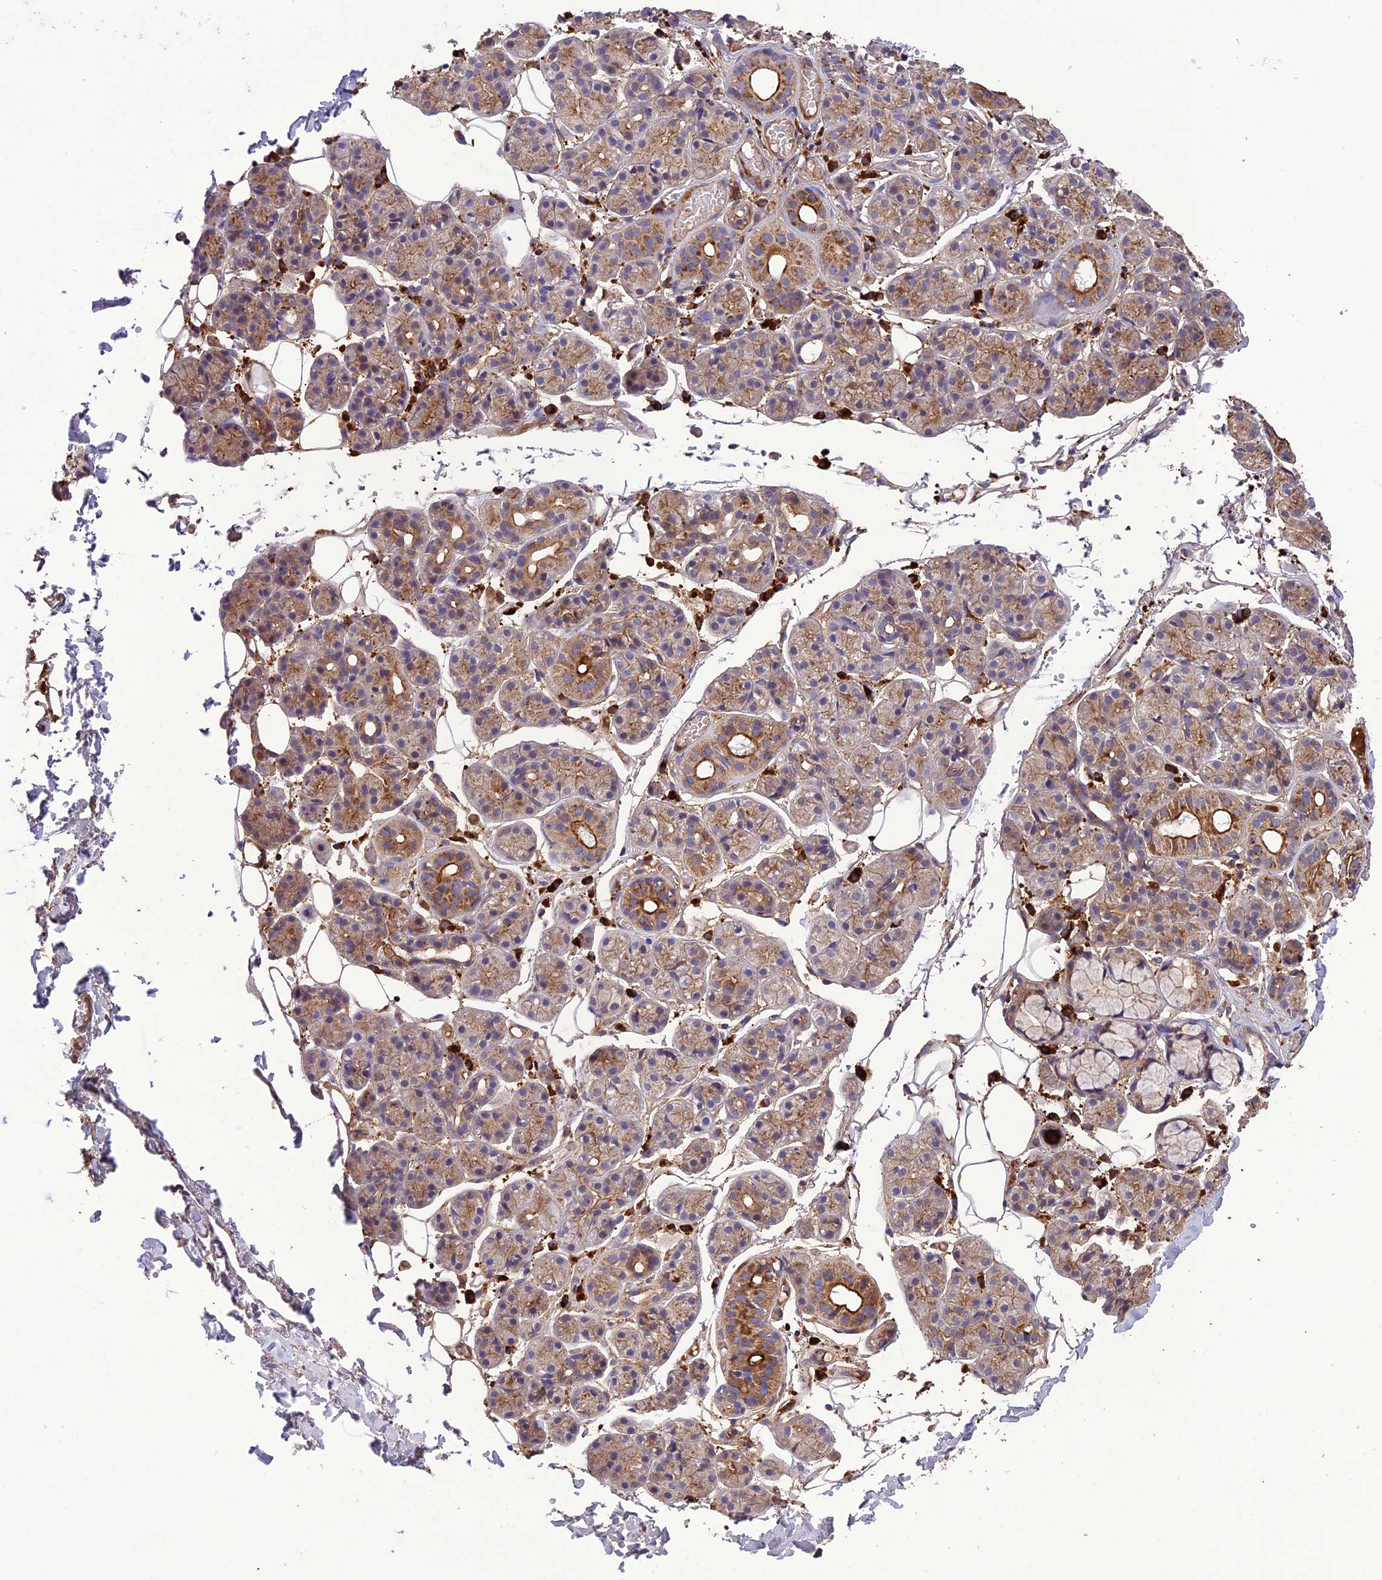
{"staining": {"intensity": "moderate", "quantity": ">75%", "location": "cytoplasmic/membranous"}, "tissue": "salivary gland", "cell_type": "Glandular cells", "image_type": "normal", "snomed": [{"axis": "morphology", "description": "Normal tissue, NOS"}, {"axis": "topography", "description": "Salivary gland"}], "caption": "Immunohistochemistry (IHC) of normal salivary gland reveals medium levels of moderate cytoplasmic/membranous staining in about >75% of glandular cells.", "gene": "MIOS", "patient": {"sex": "male", "age": 63}}